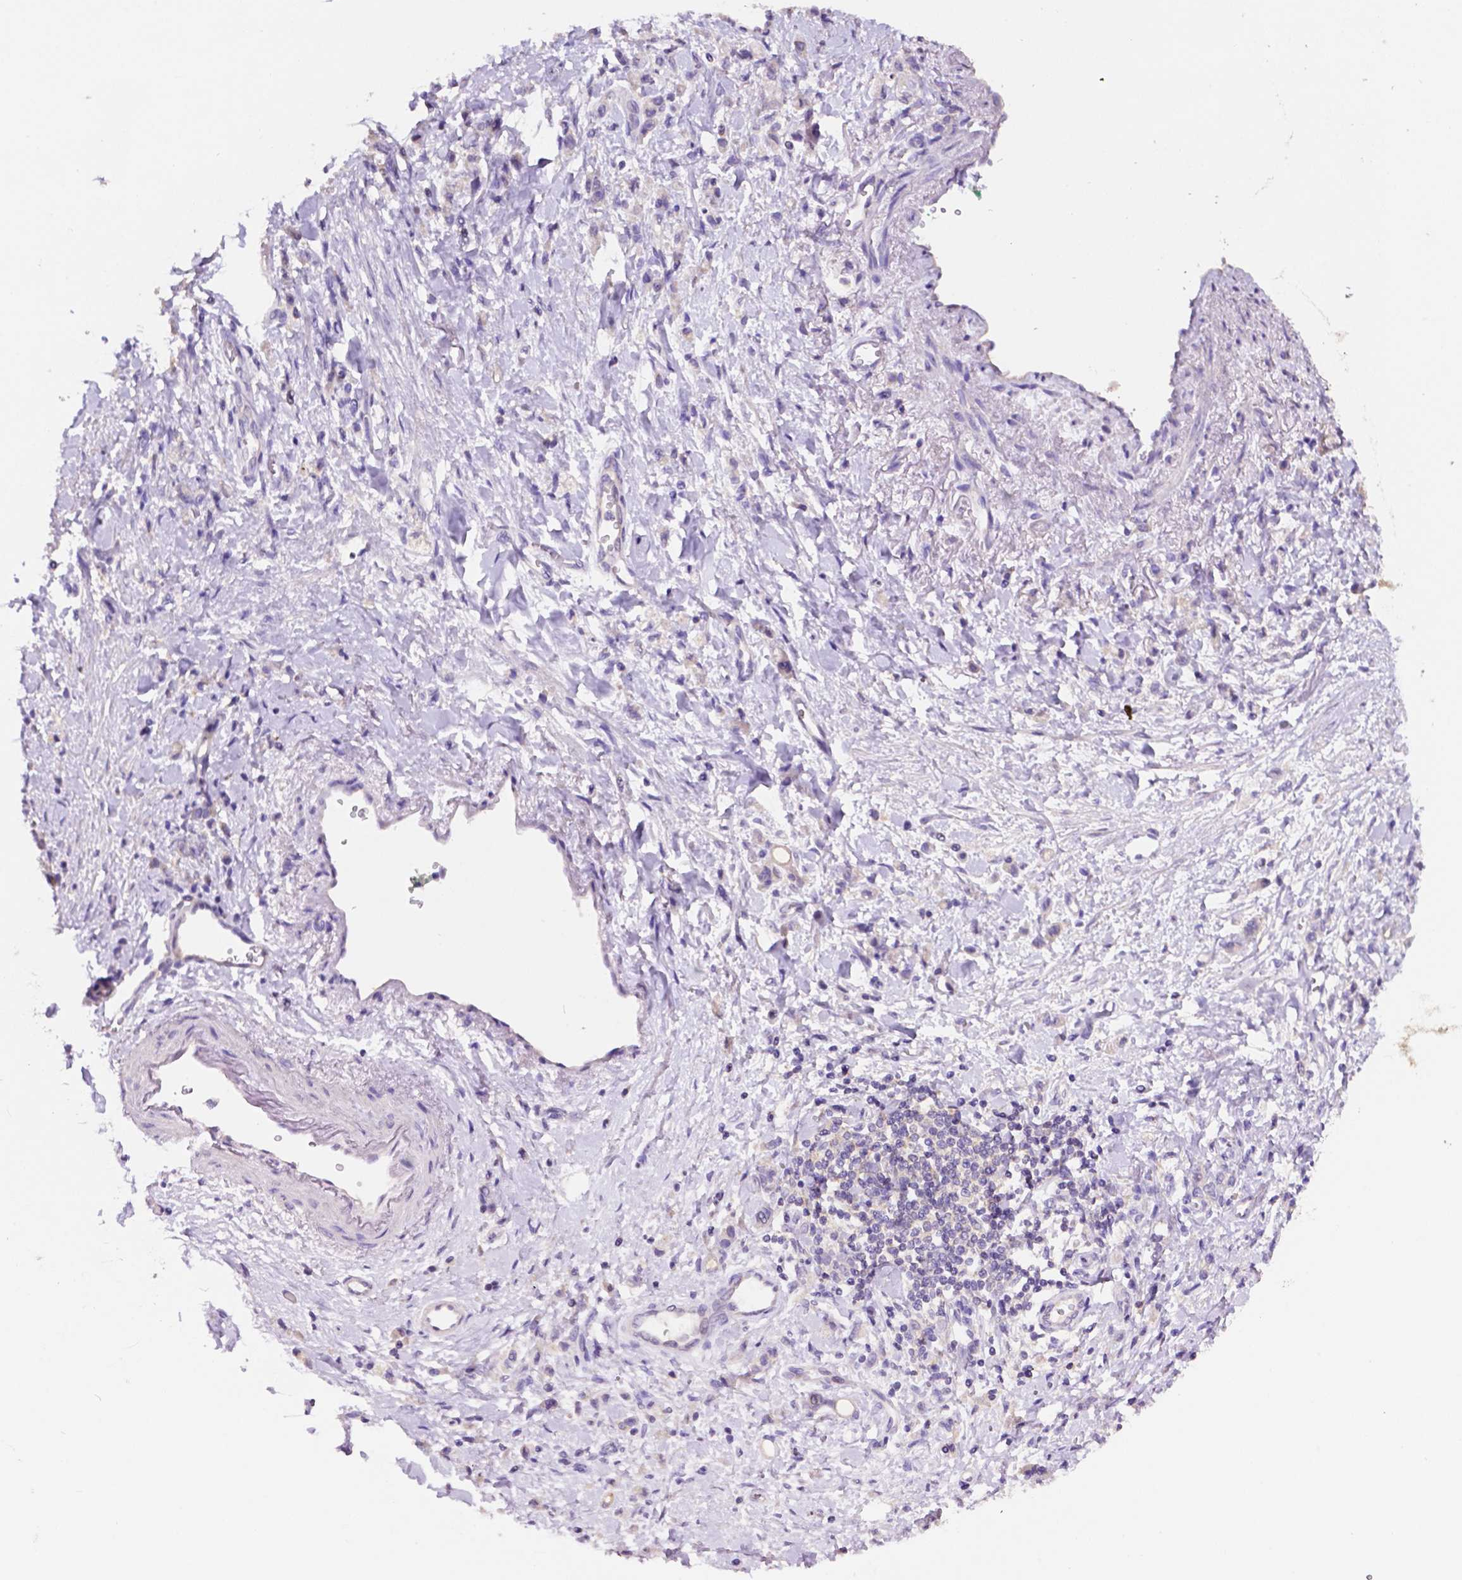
{"staining": {"intensity": "negative", "quantity": "none", "location": "none"}, "tissue": "stomach cancer", "cell_type": "Tumor cells", "image_type": "cancer", "snomed": [{"axis": "morphology", "description": "Adenocarcinoma, NOS"}, {"axis": "topography", "description": "Stomach"}], "caption": "Stomach adenocarcinoma was stained to show a protein in brown. There is no significant positivity in tumor cells.", "gene": "PRPS2", "patient": {"sex": "male", "age": 77}}